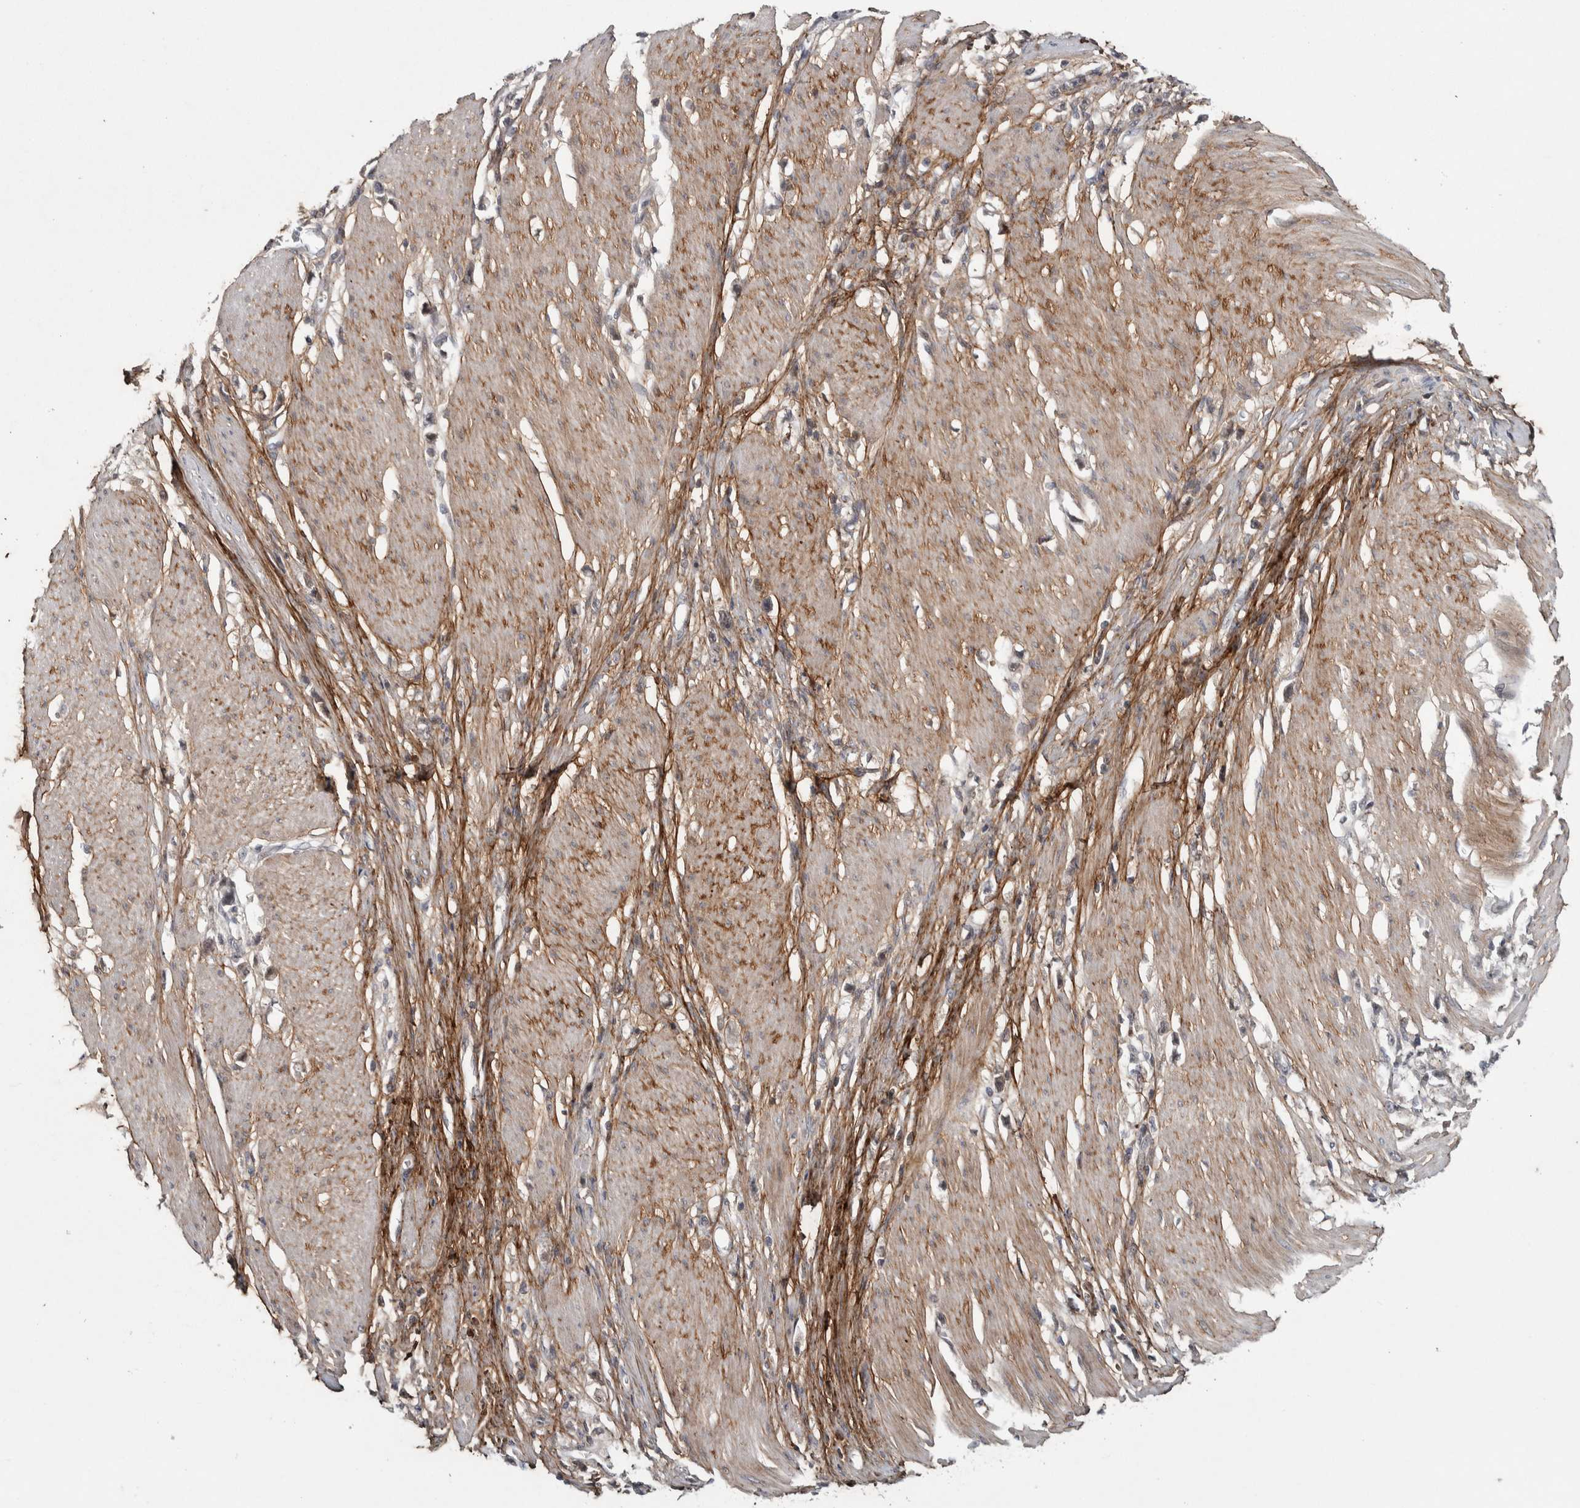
{"staining": {"intensity": "negative", "quantity": "none", "location": "none"}, "tissue": "stomach cancer", "cell_type": "Tumor cells", "image_type": "cancer", "snomed": [{"axis": "morphology", "description": "Adenocarcinoma, NOS"}, {"axis": "topography", "description": "Stomach"}], "caption": "An immunohistochemistry (IHC) photomicrograph of stomach adenocarcinoma is shown. There is no staining in tumor cells of stomach adenocarcinoma.", "gene": "ASPN", "patient": {"sex": "female", "age": 59}}